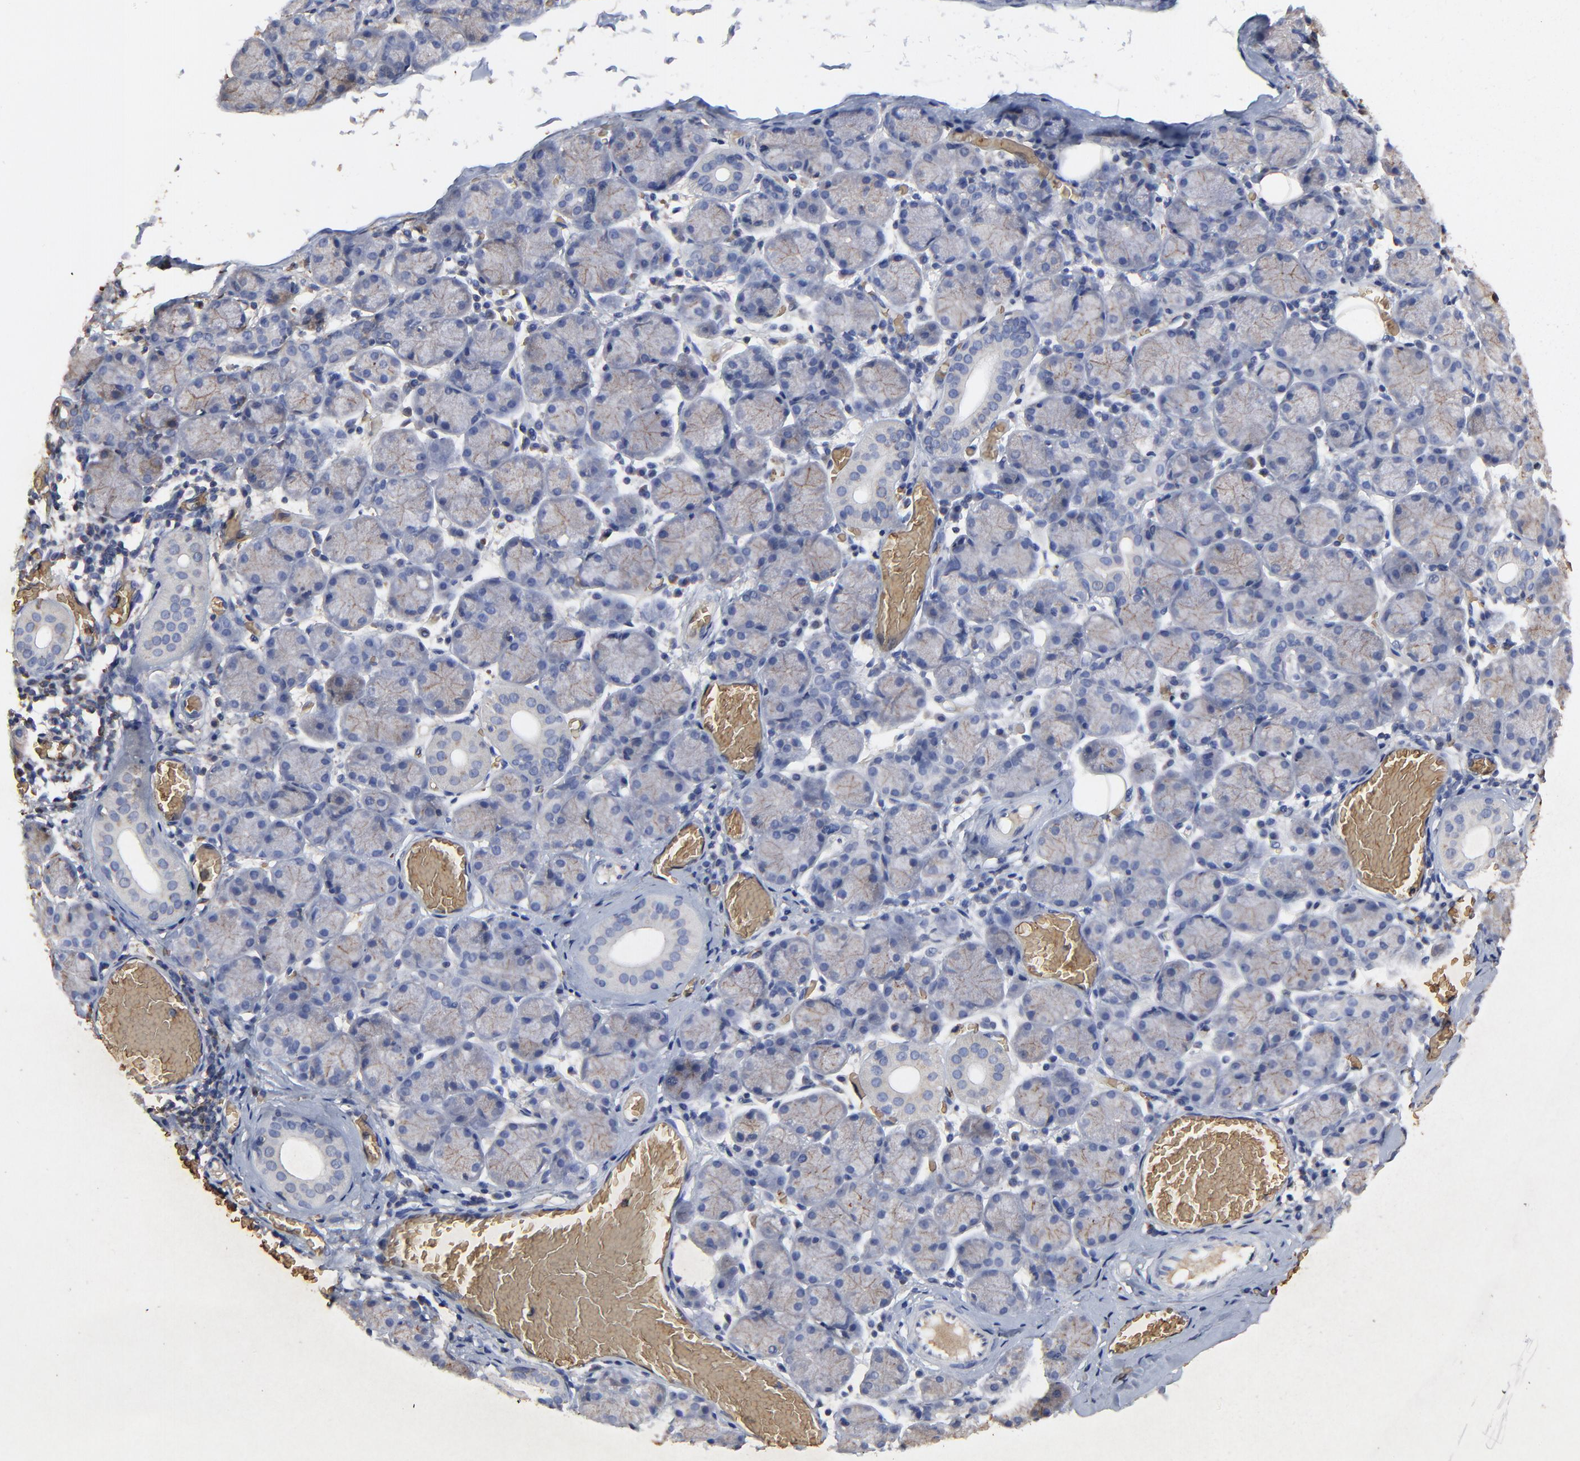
{"staining": {"intensity": "moderate", "quantity": "25%-75%", "location": "cytoplasmic/membranous"}, "tissue": "salivary gland", "cell_type": "Glandular cells", "image_type": "normal", "snomed": [{"axis": "morphology", "description": "Normal tissue, NOS"}, {"axis": "topography", "description": "Salivary gland"}], "caption": "Brown immunohistochemical staining in unremarkable human salivary gland displays moderate cytoplasmic/membranous positivity in about 25%-75% of glandular cells. Using DAB (3,3'-diaminobenzidine) (brown) and hematoxylin (blue) stains, captured at high magnification using brightfield microscopy.", "gene": "PAG1", "patient": {"sex": "female", "age": 24}}